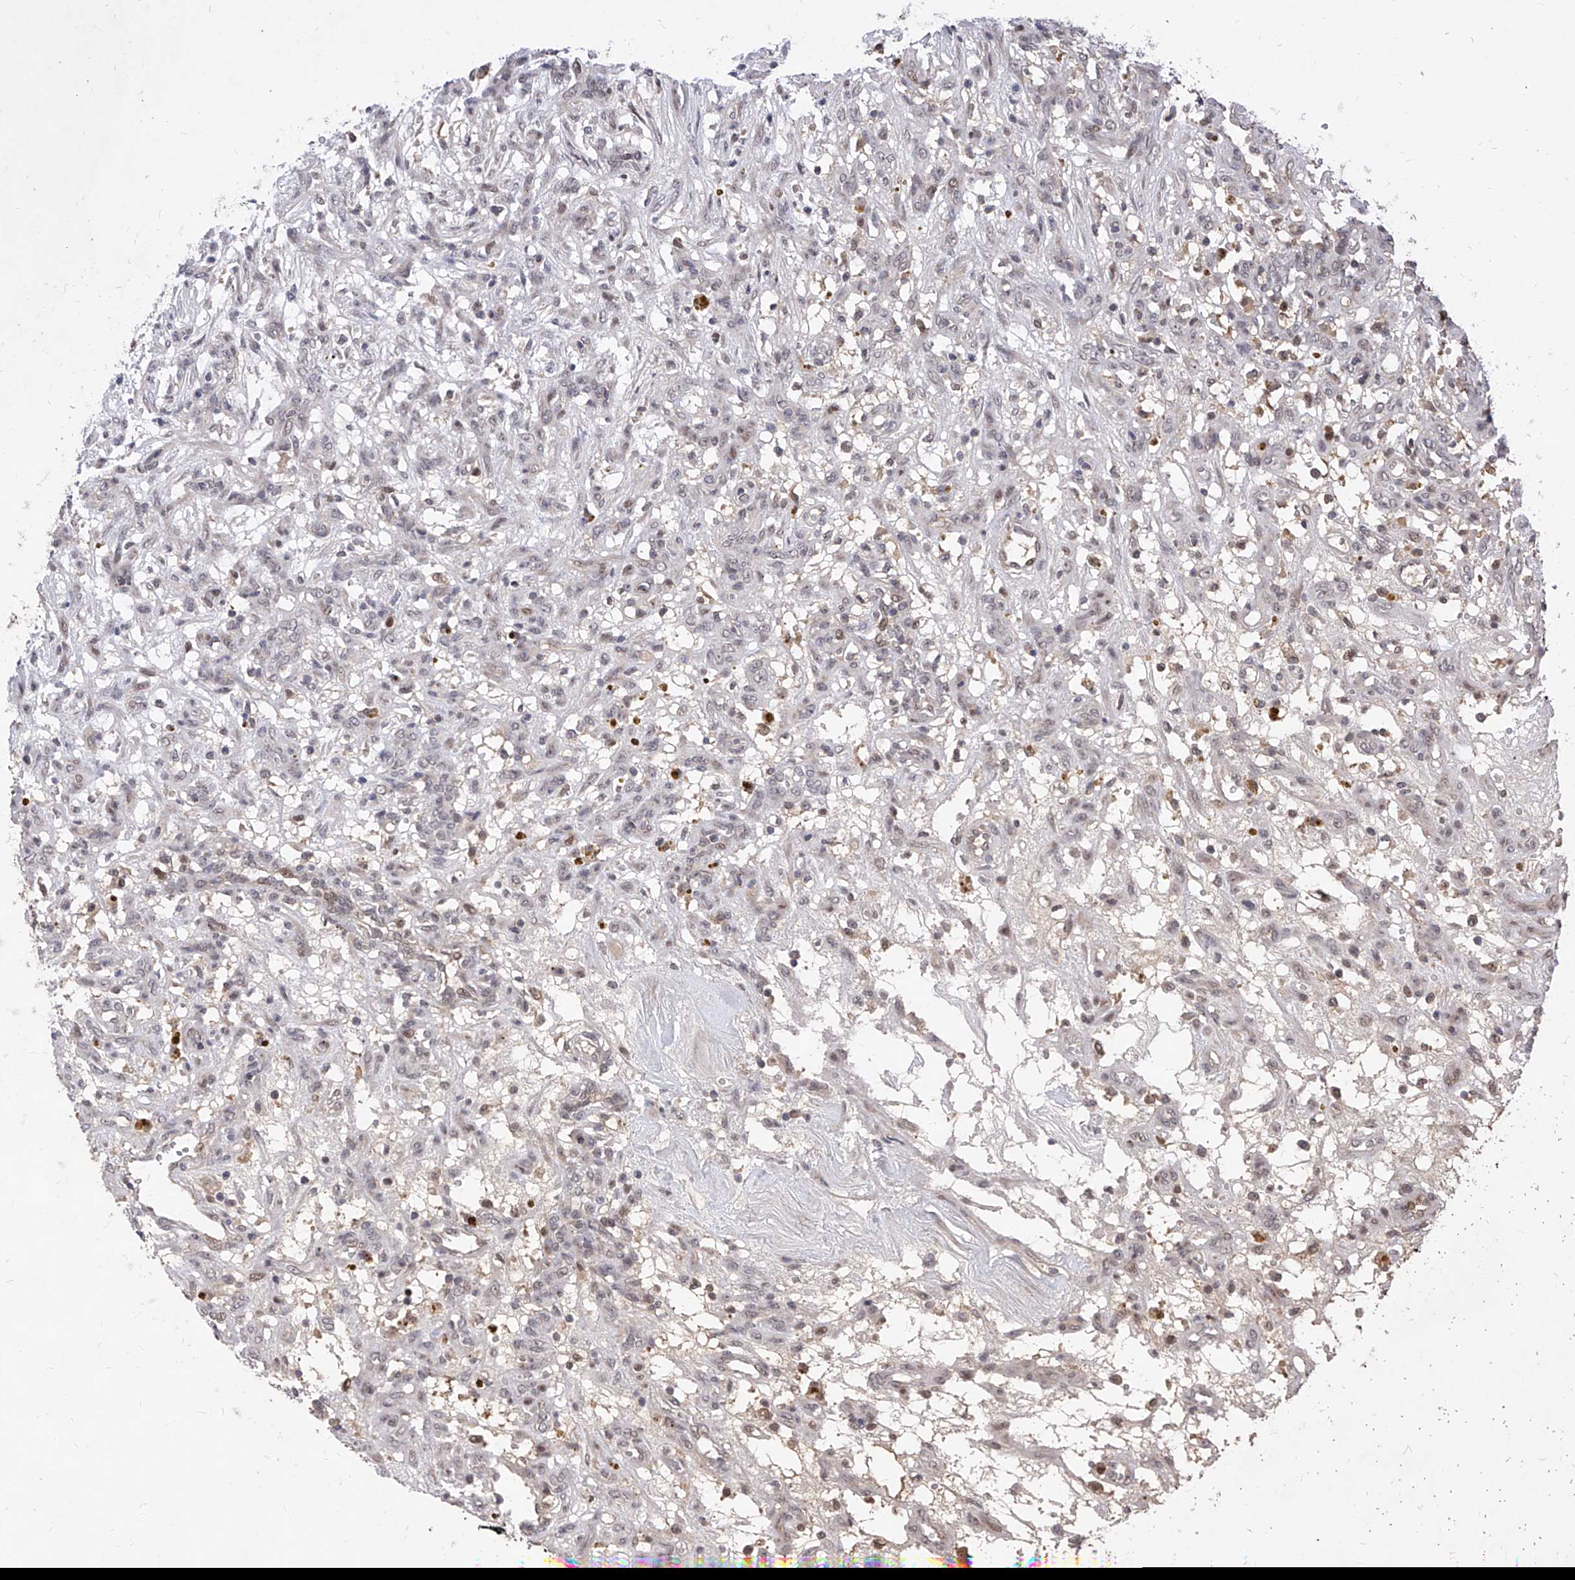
{"staining": {"intensity": "negative", "quantity": "none", "location": "none"}, "tissue": "renal cancer", "cell_type": "Tumor cells", "image_type": "cancer", "snomed": [{"axis": "morphology", "description": "Adenocarcinoma, NOS"}, {"axis": "topography", "description": "Kidney"}], "caption": "Immunohistochemistry (IHC) of renal cancer exhibits no positivity in tumor cells. The staining is performed using DAB (3,3'-diaminobenzidine) brown chromogen with nuclei counter-stained in using hematoxylin.", "gene": "LGR4", "patient": {"sex": "female", "age": 57}}